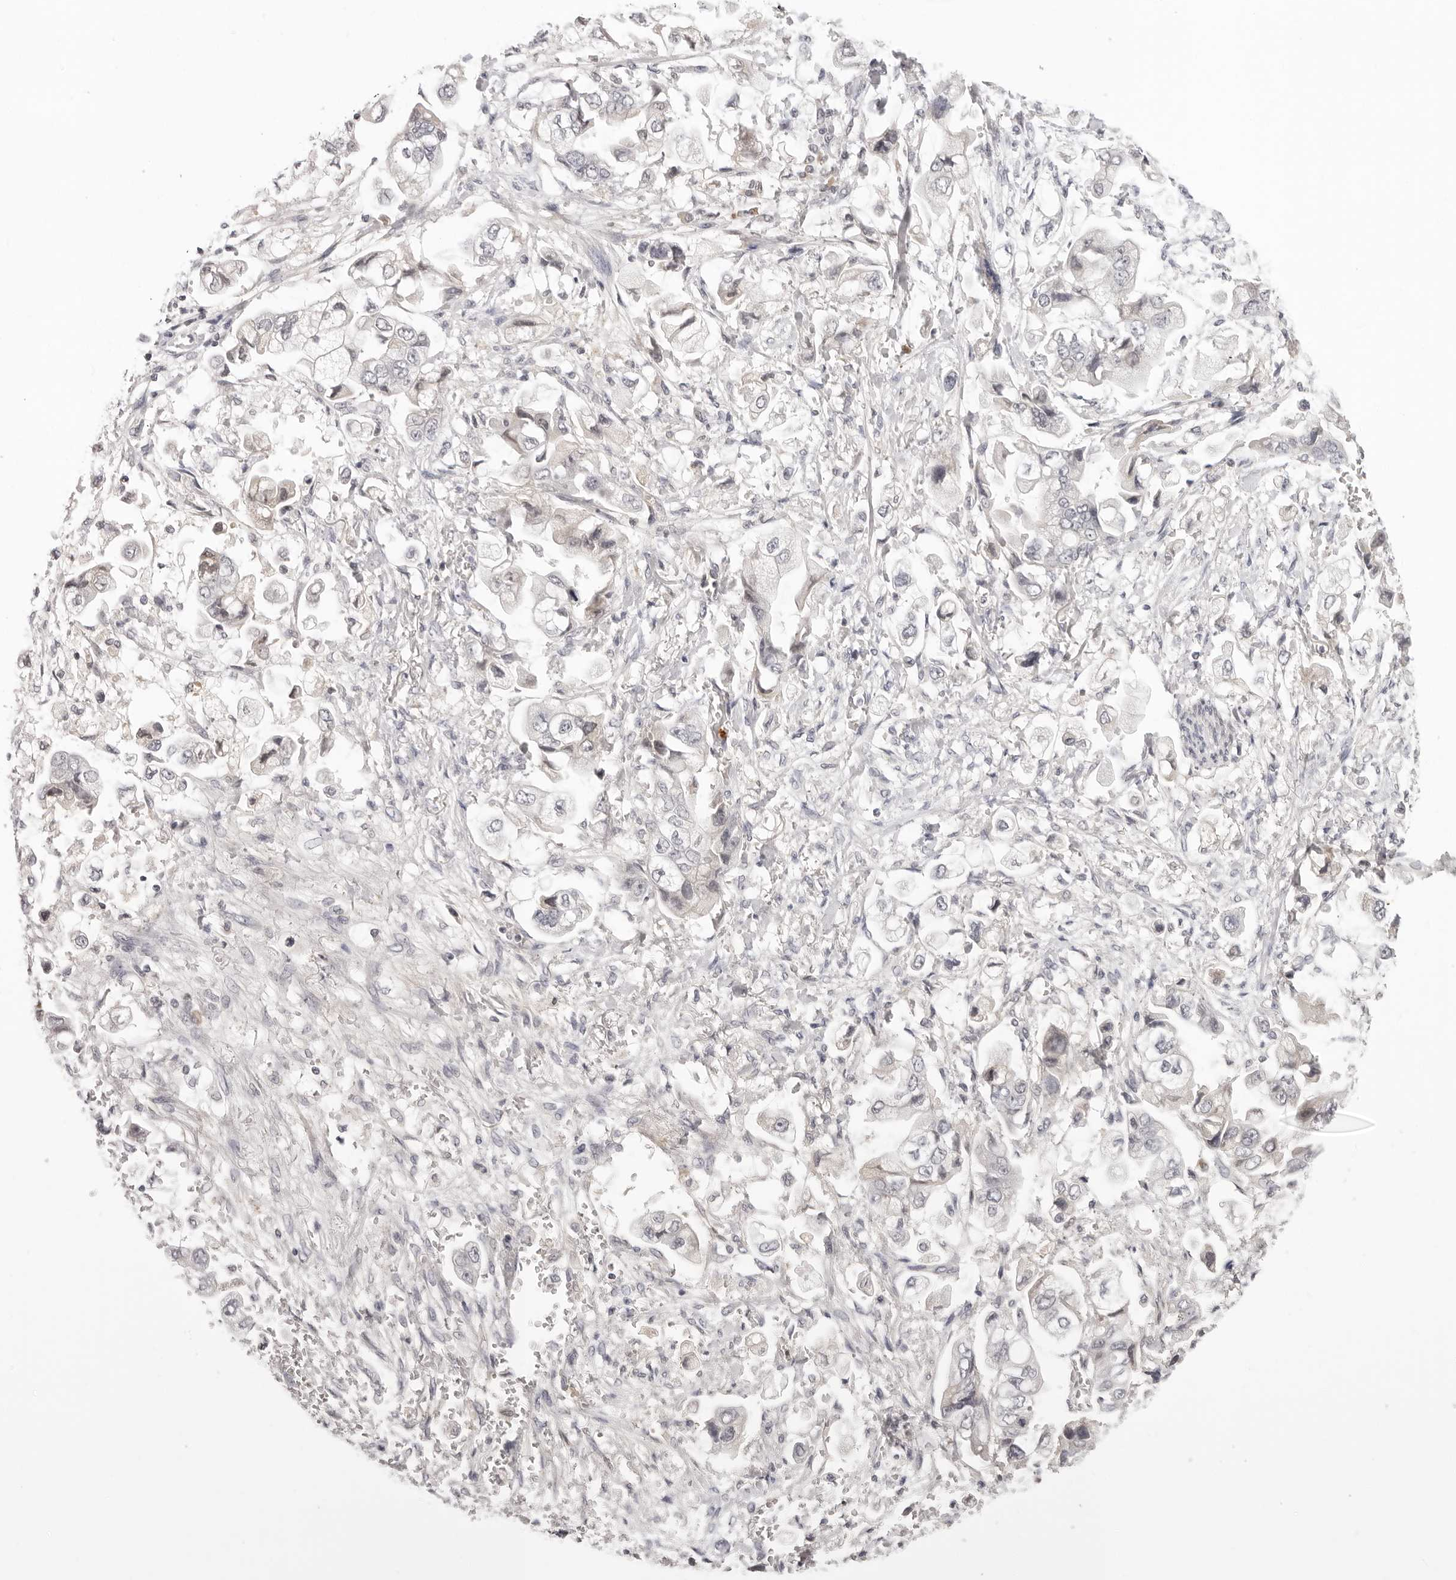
{"staining": {"intensity": "negative", "quantity": "none", "location": "none"}, "tissue": "stomach cancer", "cell_type": "Tumor cells", "image_type": "cancer", "snomed": [{"axis": "morphology", "description": "Adenocarcinoma, NOS"}, {"axis": "topography", "description": "Stomach"}], "caption": "Tumor cells are negative for protein expression in human stomach cancer (adenocarcinoma).", "gene": "STRADB", "patient": {"sex": "male", "age": 62}}